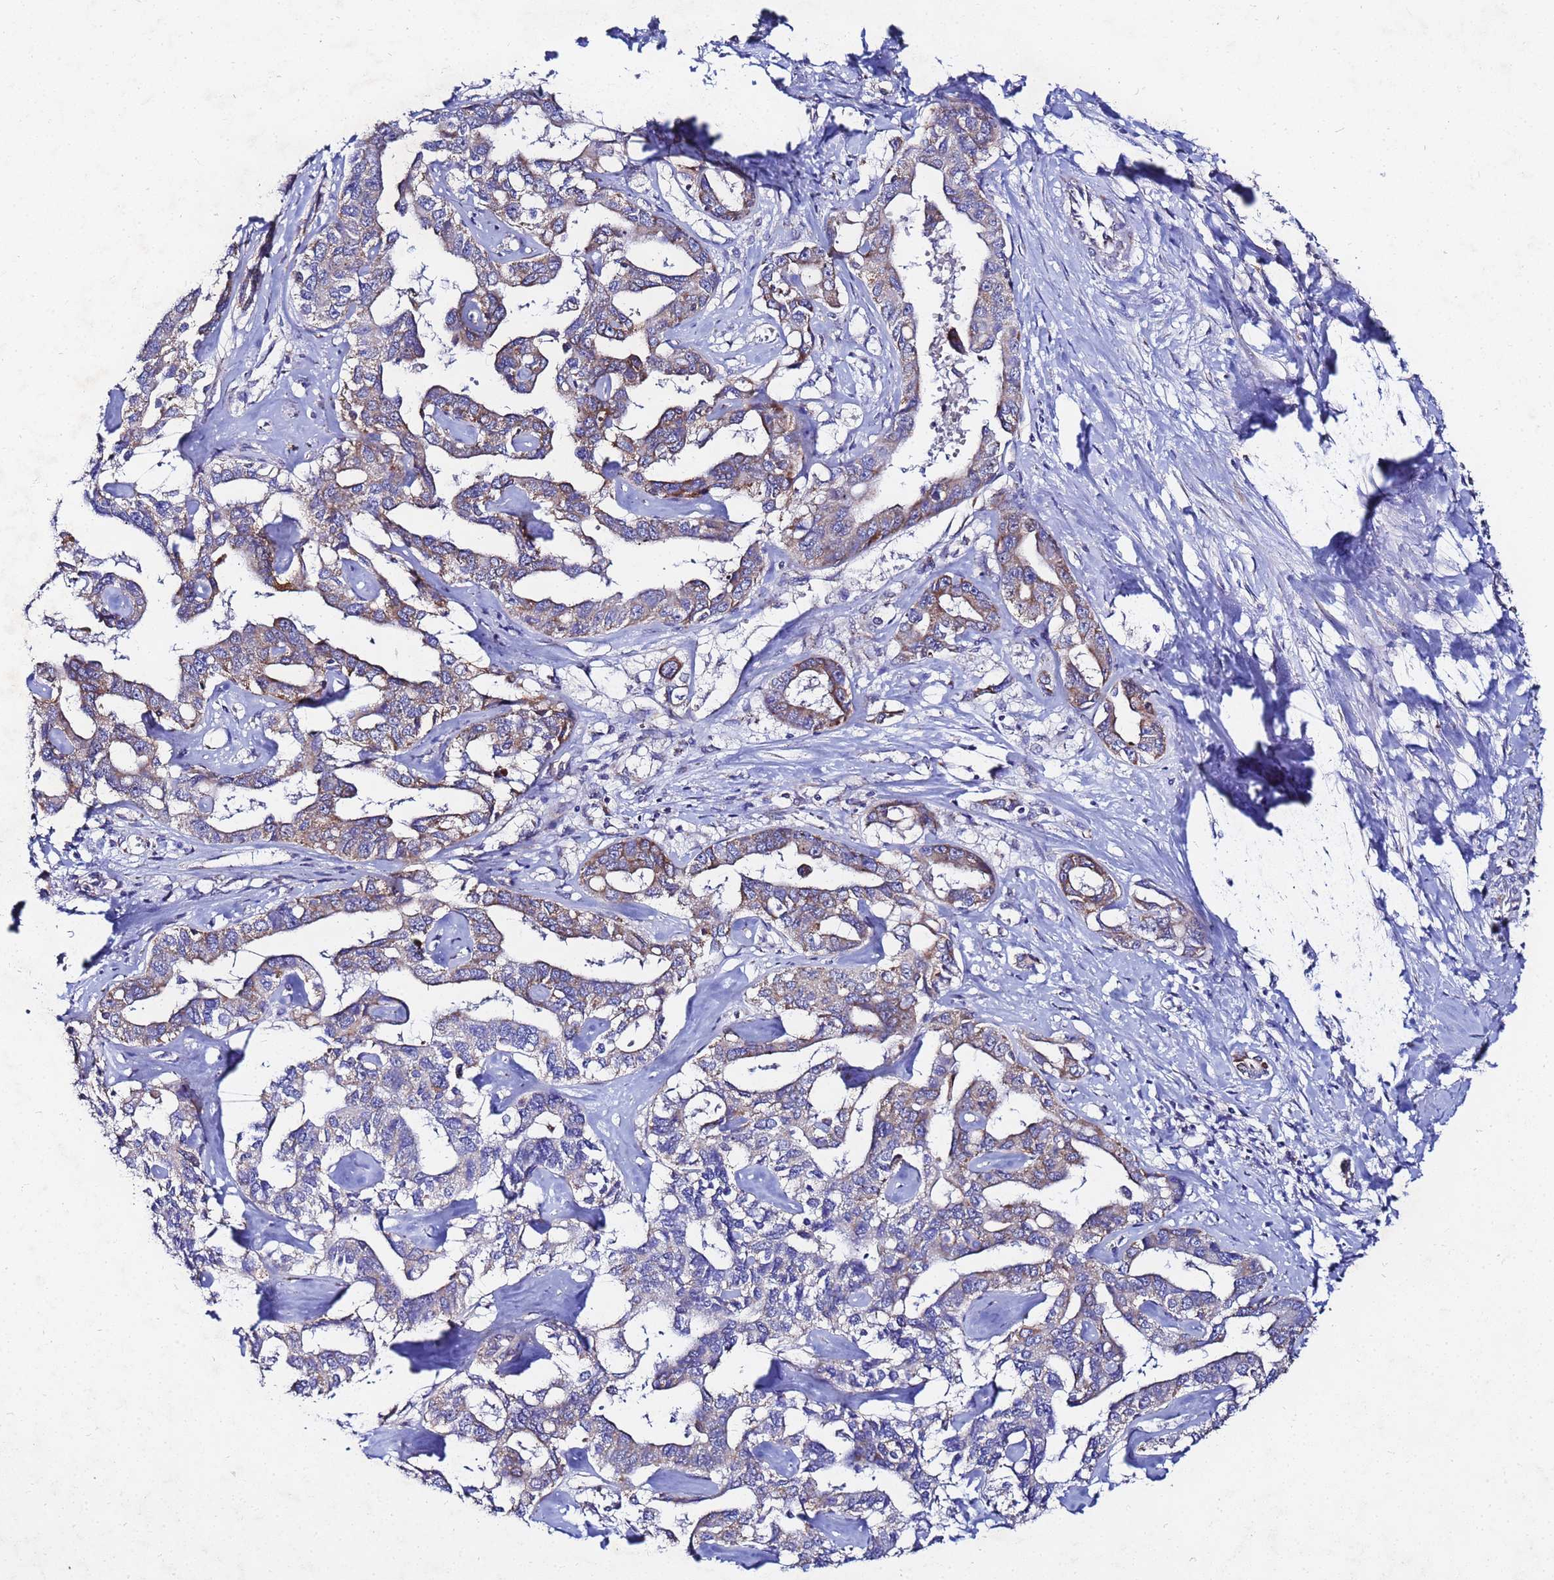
{"staining": {"intensity": "moderate", "quantity": ">75%", "location": "cytoplasmic/membranous"}, "tissue": "liver cancer", "cell_type": "Tumor cells", "image_type": "cancer", "snomed": [{"axis": "morphology", "description": "Cholangiocarcinoma"}, {"axis": "topography", "description": "Liver"}], "caption": "Moderate cytoplasmic/membranous staining is identified in approximately >75% of tumor cells in liver cancer.", "gene": "FAHD2A", "patient": {"sex": "male", "age": 59}}